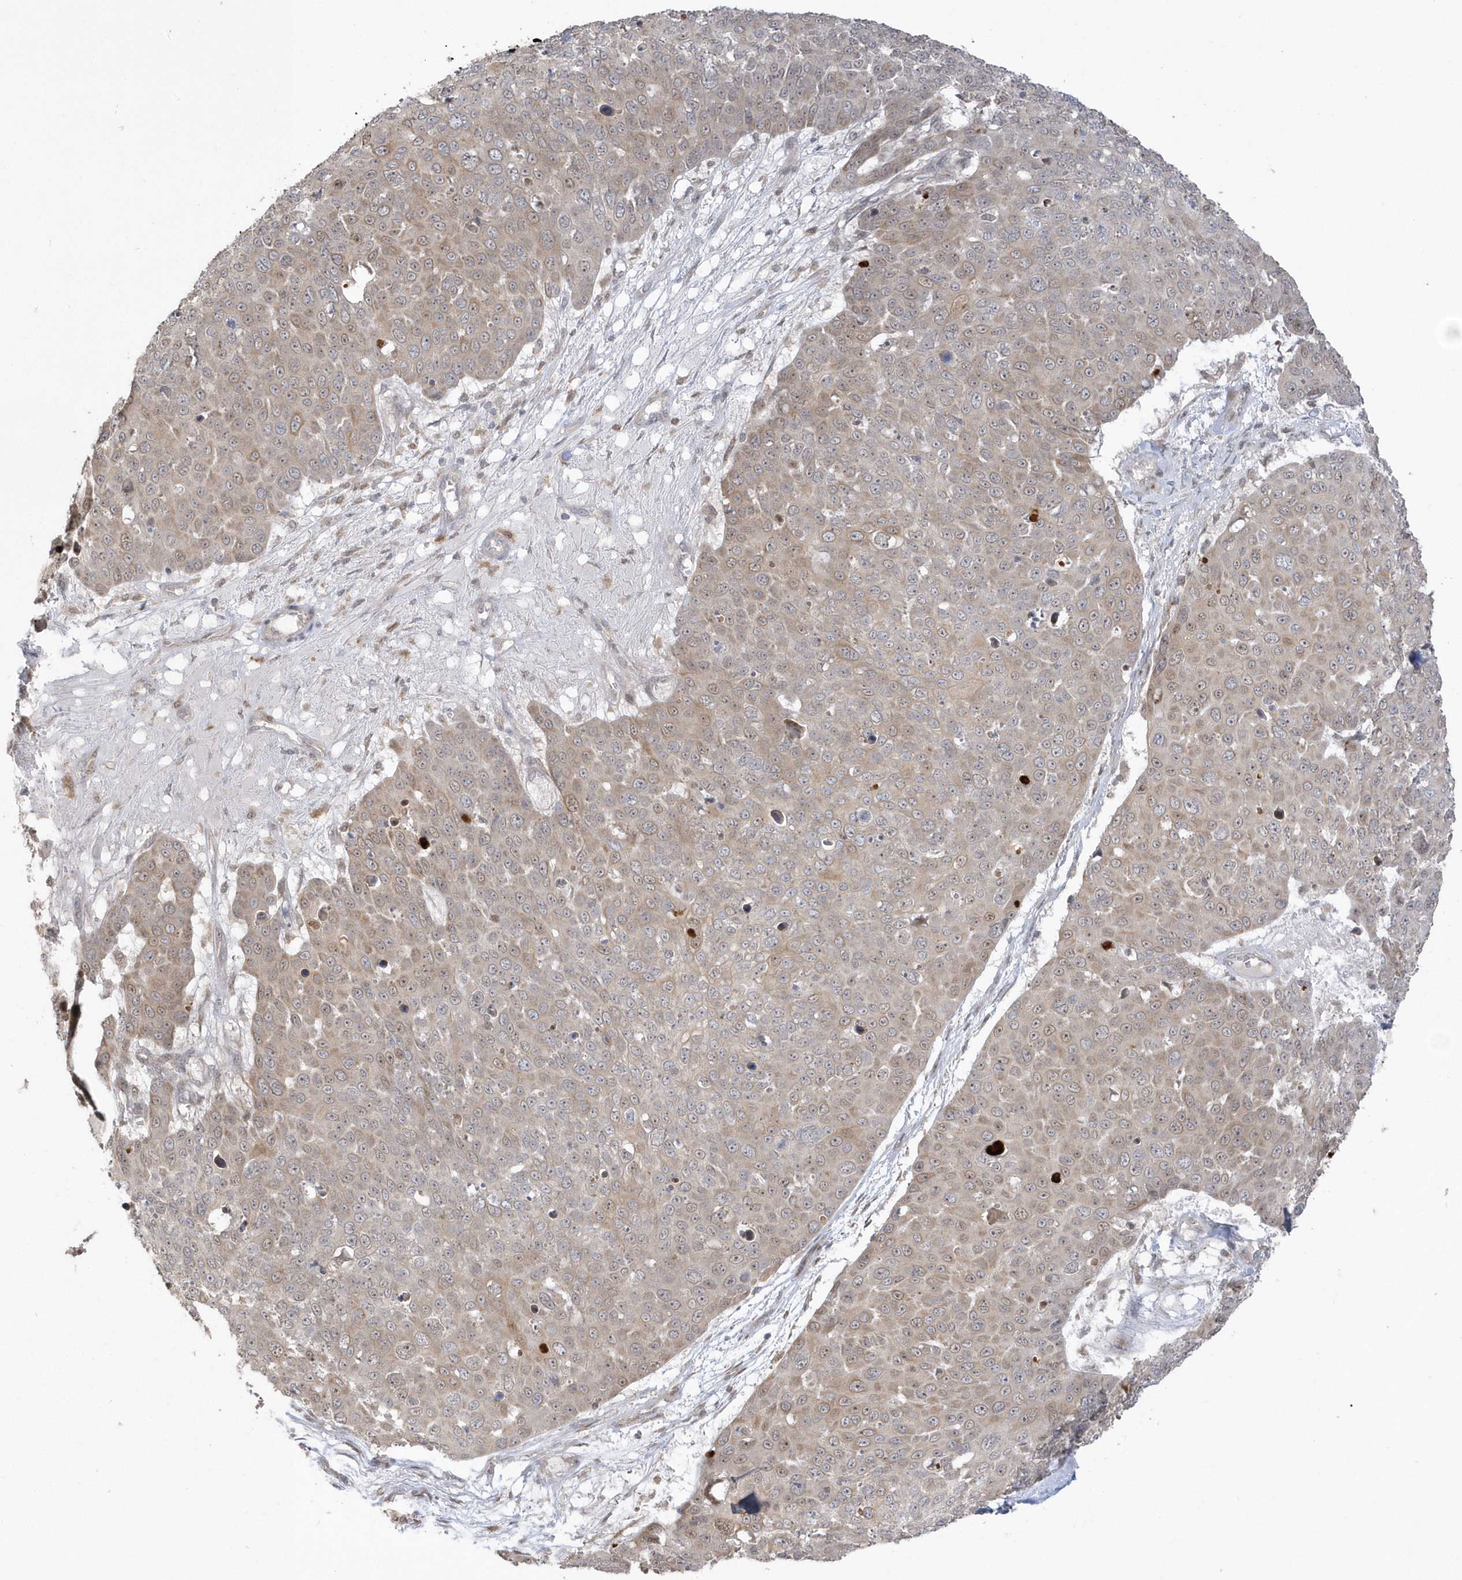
{"staining": {"intensity": "weak", "quantity": "25%-75%", "location": "cytoplasmic/membranous"}, "tissue": "skin cancer", "cell_type": "Tumor cells", "image_type": "cancer", "snomed": [{"axis": "morphology", "description": "Squamous cell carcinoma, NOS"}, {"axis": "topography", "description": "Skin"}], "caption": "Squamous cell carcinoma (skin) stained for a protein (brown) displays weak cytoplasmic/membranous positive positivity in approximately 25%-75% of tumor cells.", "gene": "NAF1", "patient": {"sex": "male", "age": 71}}